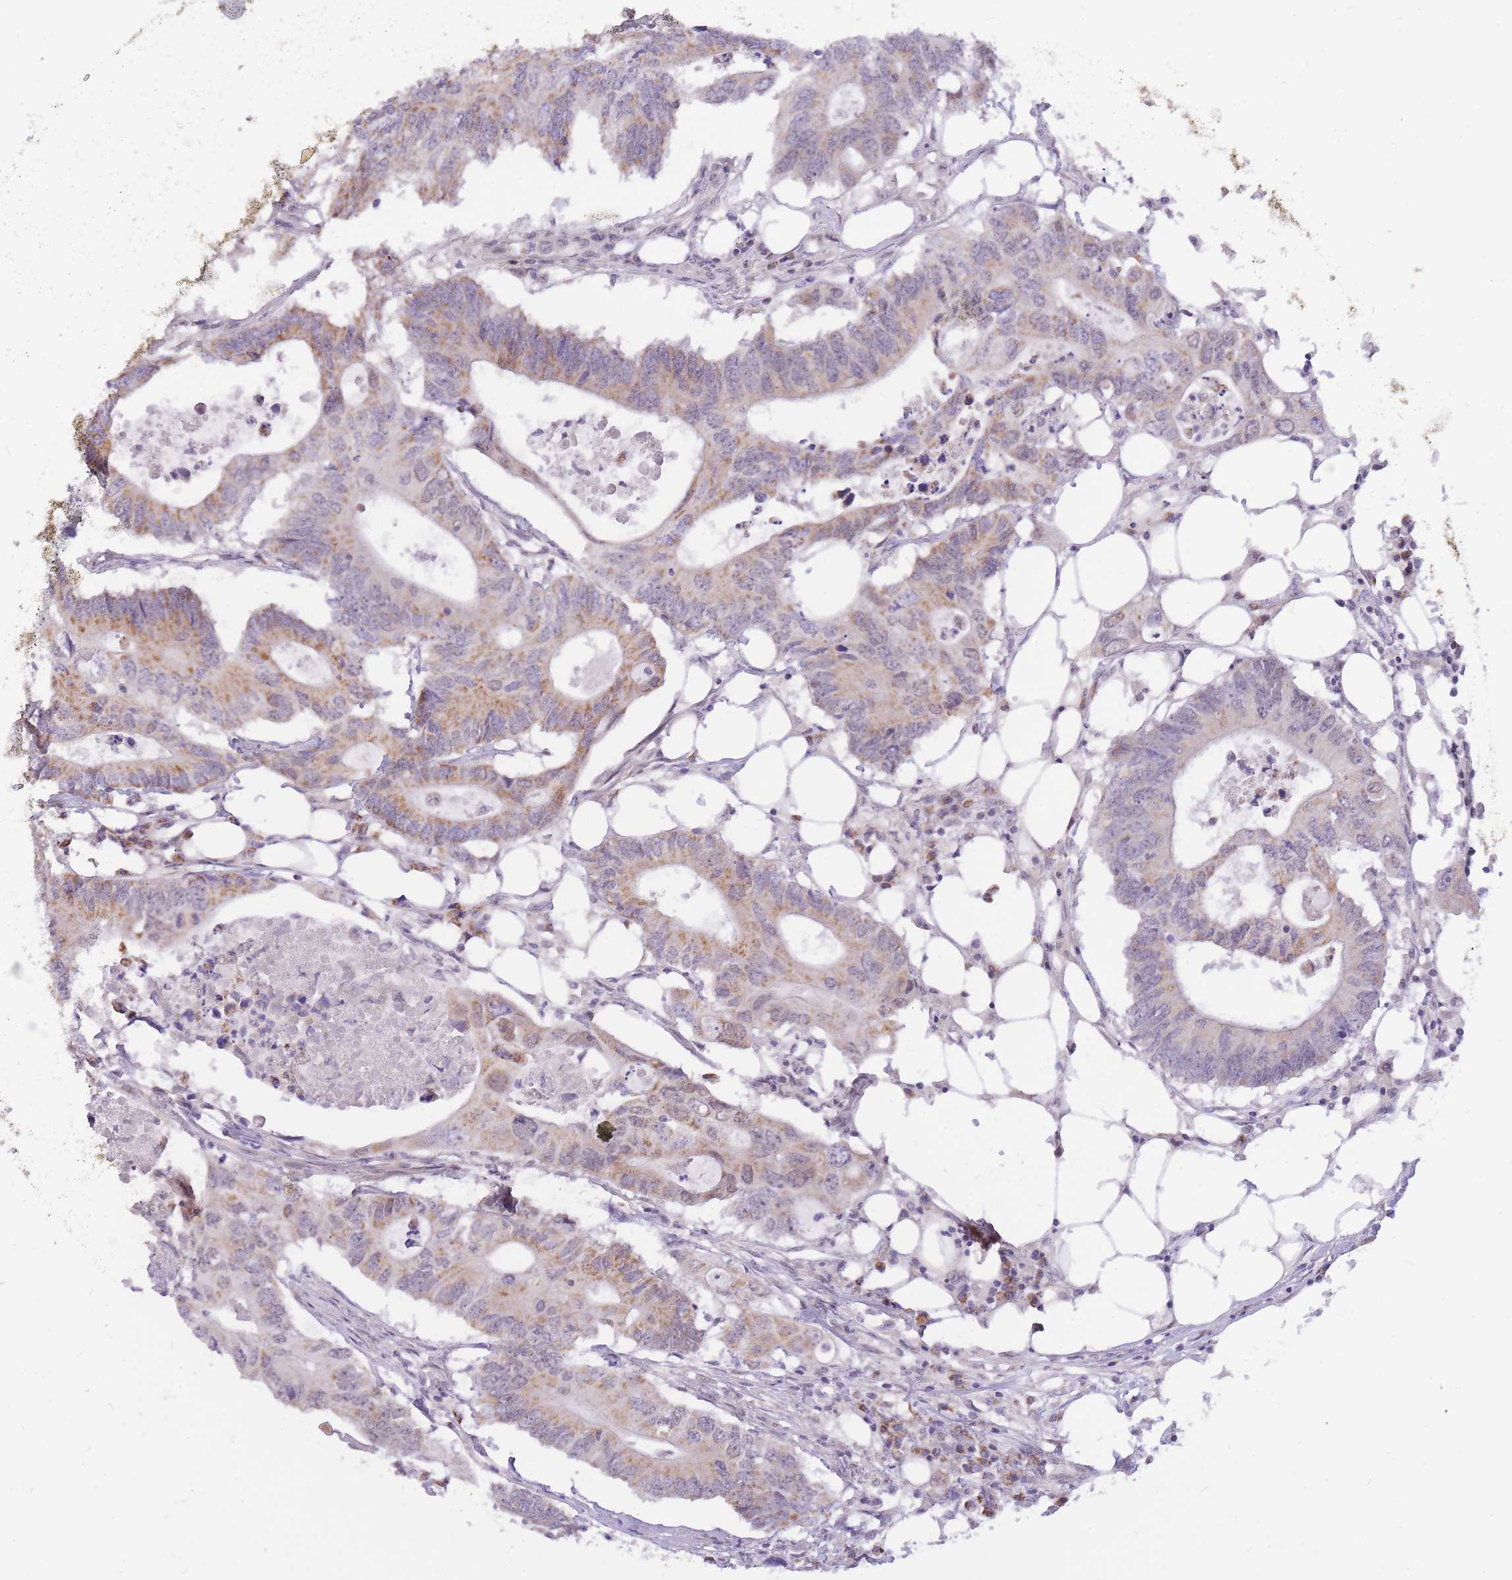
{"staining": {"intensity": "moderate", "quantity": "25%-75%", "location": "cytoplasmic/membranous"}, "tissue": "colorectal cancer", "cell_type": "Tumor cells", "image_type": "cancer", "snomed": [{"axis": "morphology", "description": "Adenocarcinoma, NOS"}, {"axis": "topography", "description": "Colon"}], "caption": "A brown stain highlights moderate cytoplasmic/membranous expression of a protein in adenocarcinoma (colorectal) tumor cells. (DAB = brown stain, brightfield microscopy at high magnification).", "gene": "MINDY2", "patient": {"sex": "male", "age": 71}}